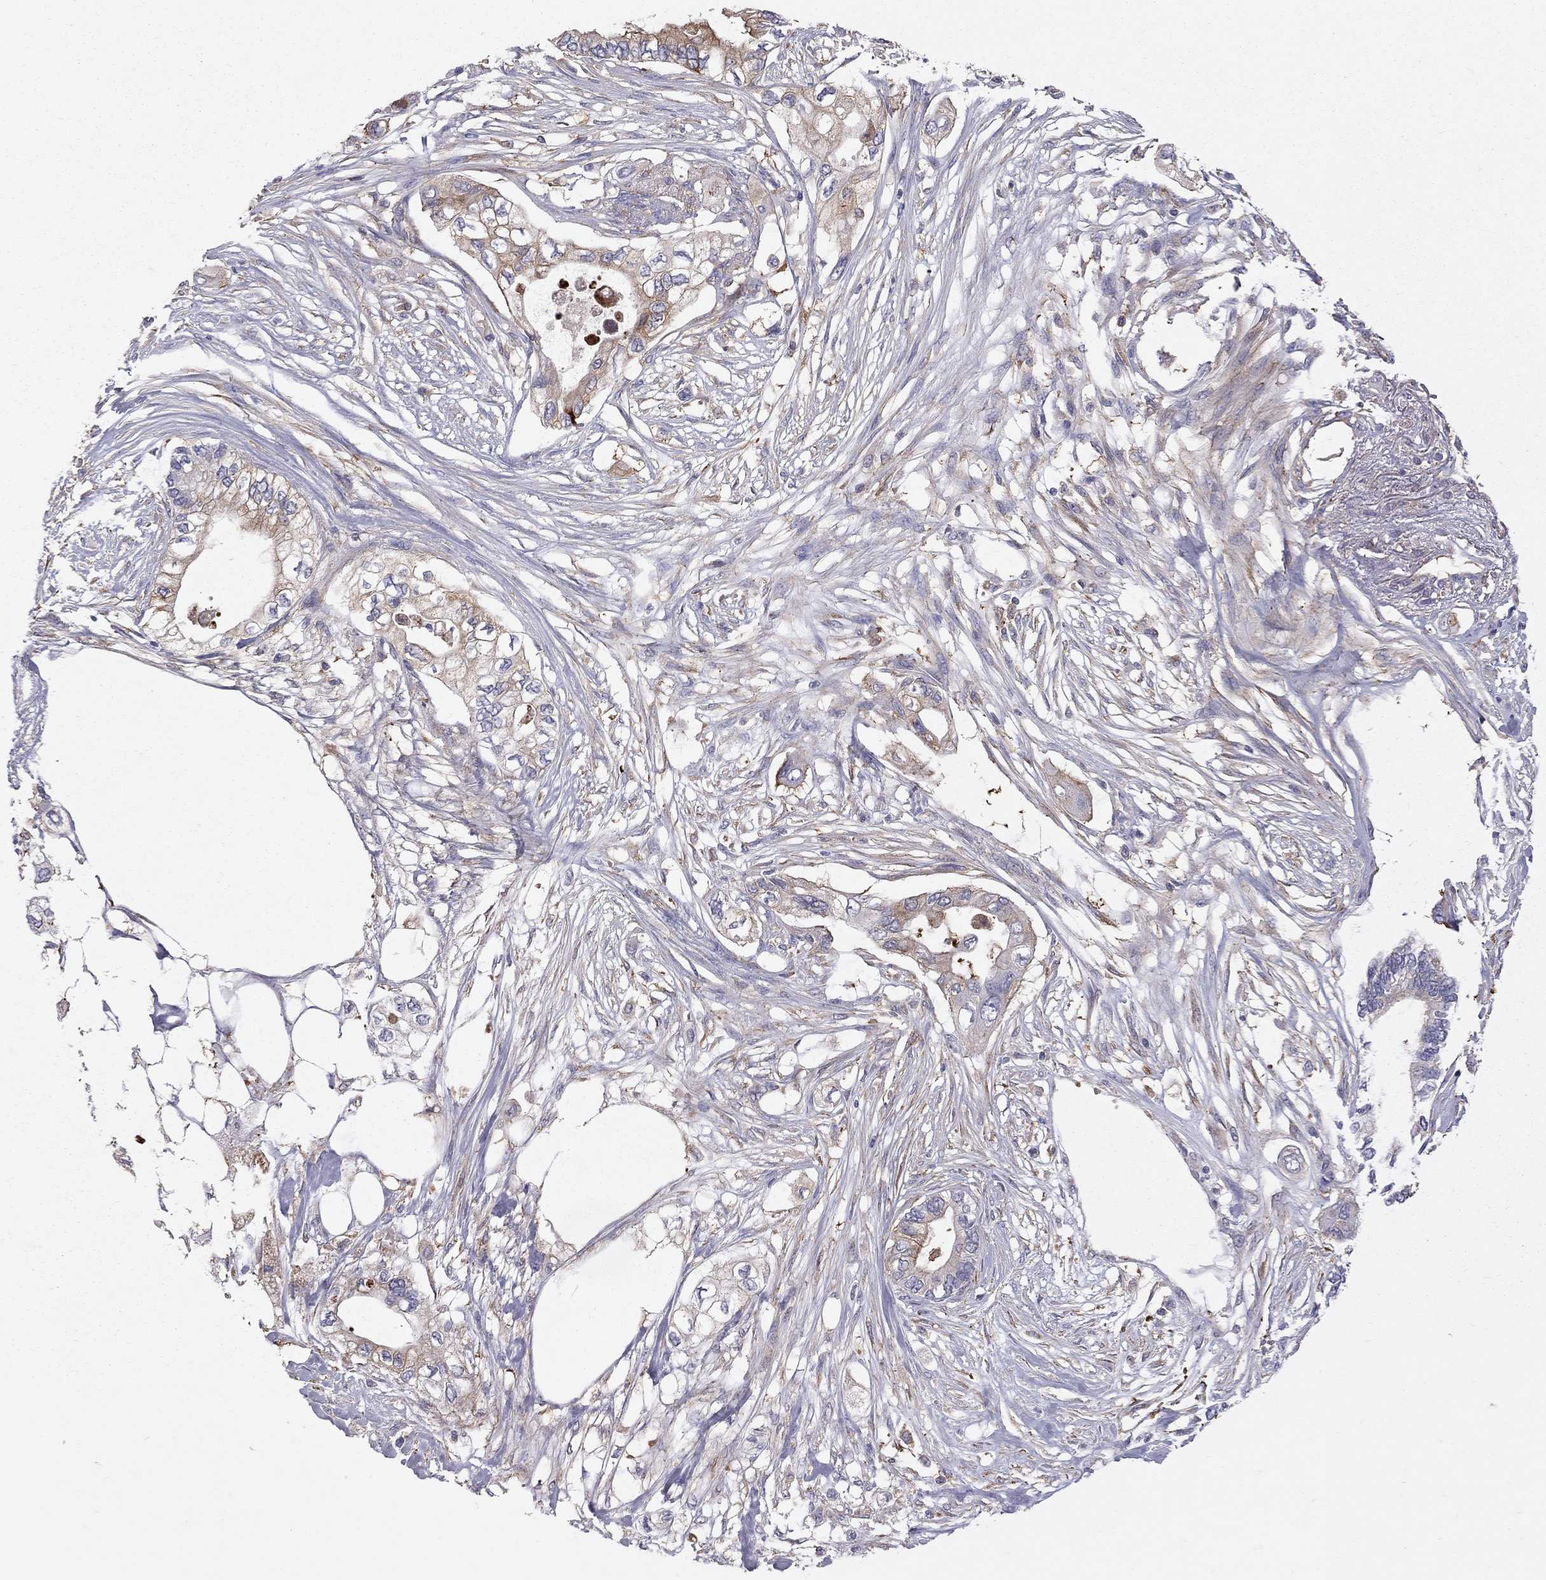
{"staining": {"intensity": "moderate", "quantity": "25%-75%", "location": "cytoplasmic/membranous"}, "tissue": "pancreatic cancer", "cell_type": "Tumor cells", "image_type": "cancer", "snomed": [{"axis": "morphology", "description": "Adenocarcinoma, NOS"}, {"axis": "topography", "description": "Pancreas"}], "caption": "The micrograph reveals immunohistochemical staining of pancreatic adenocarcinoma. There is moderate cytoplasmic/membranous staining is seen in approximately 25%-75% of tumor cells. (DAB IHC with brightfield microscopy, high magnification).", "gene": "EIF4E3", "patient": {"sex": "female", "age": 63}}